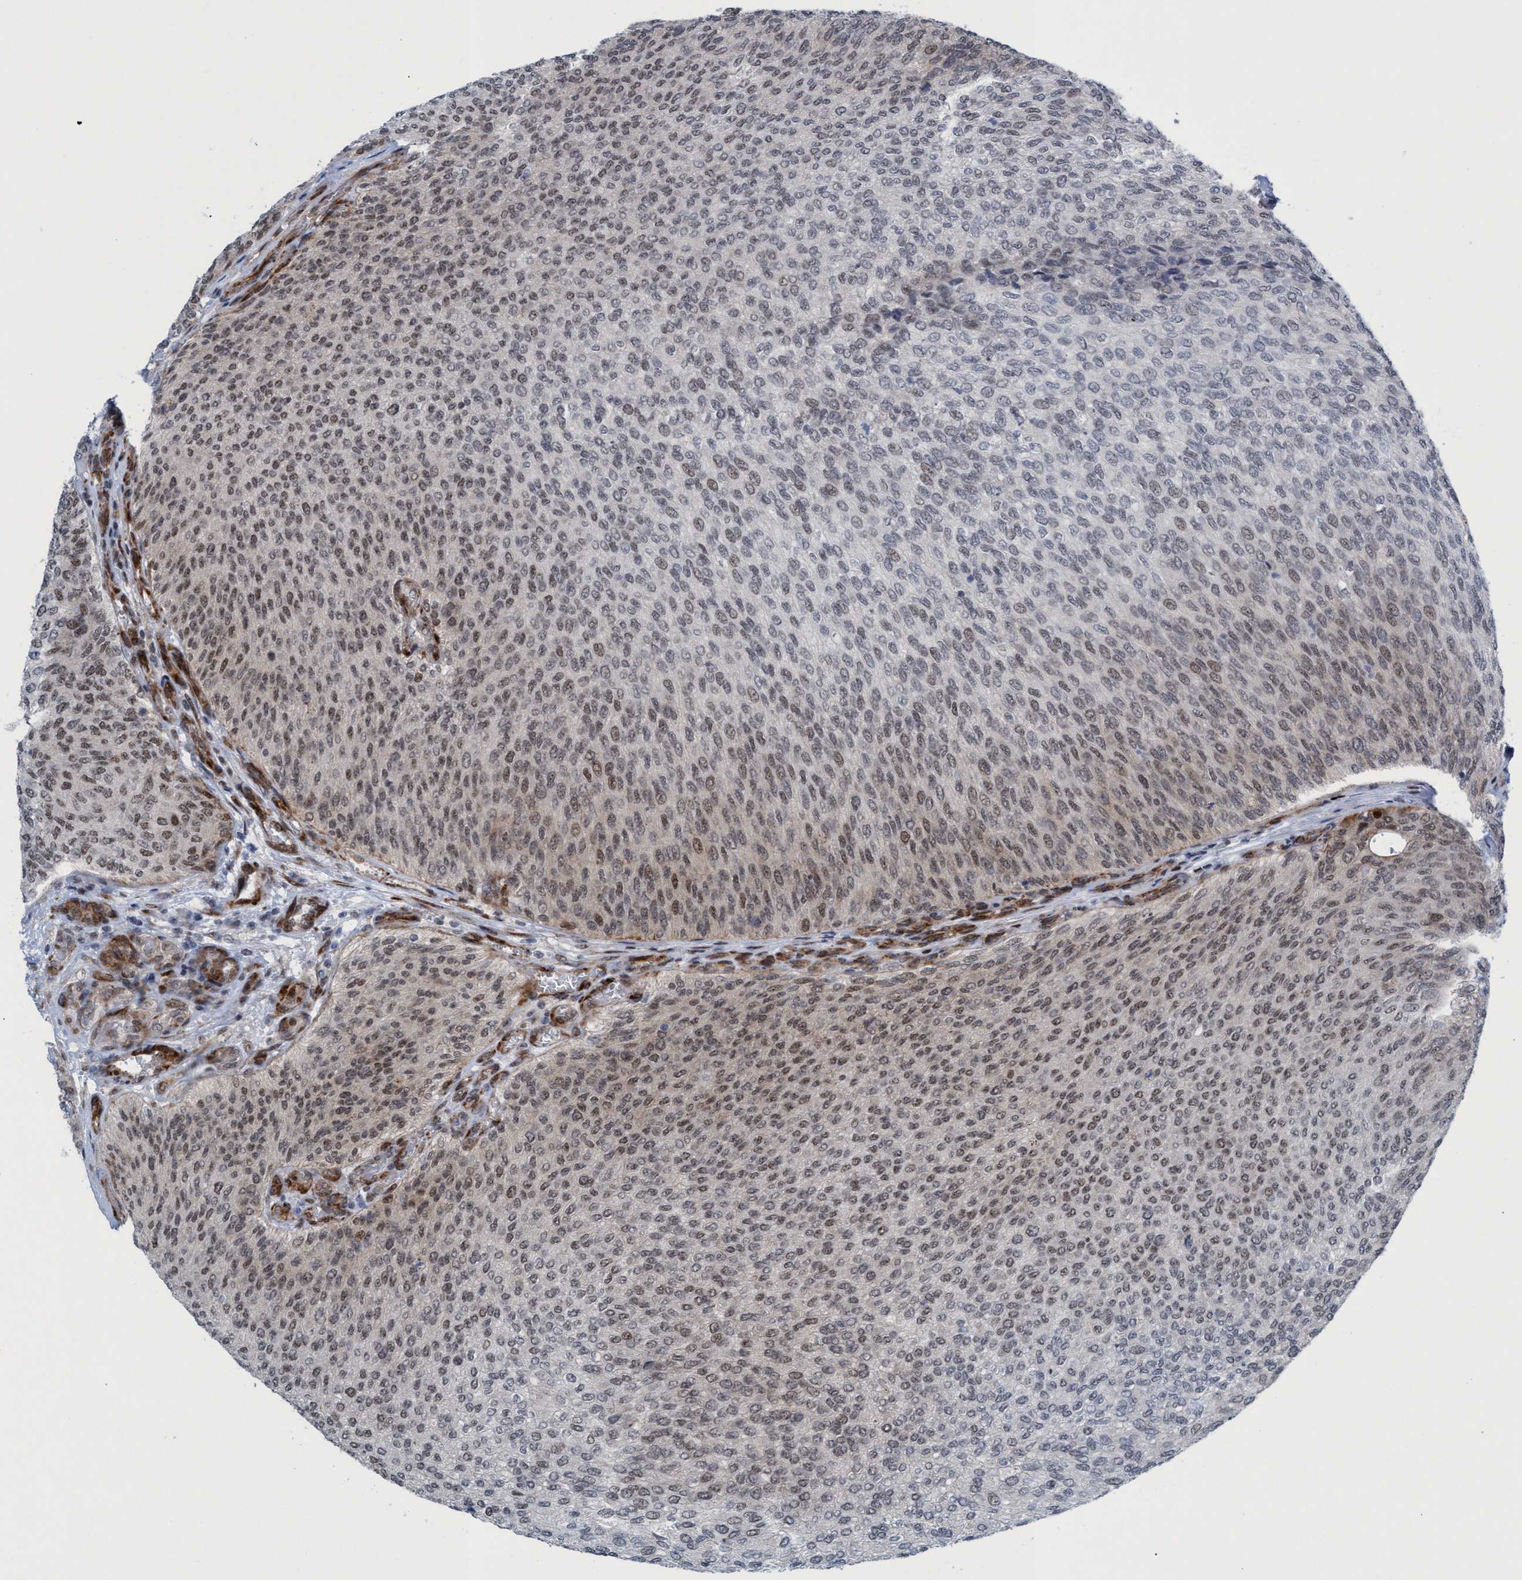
{"staining": {"intensity": "weak", "quantity": "25%-75%", "location": "nuclear"}, "tissue": "urothelial cancer", "cell_type": "Tumor cells", "image_type": "cancer", "snomed": [{"axis": "morphology", "description": "Urothelial carcinoma, Low grade"}, {"axis": "topography", "description": "Urinary bladder"}], "caption": "This is an image of immunohistochemistry staining of urothelial cancer, which shows weak expression in the nuclear of tumor cells.", "gene": "CWC27", "patient": {"sex": "female", "age": 79}}